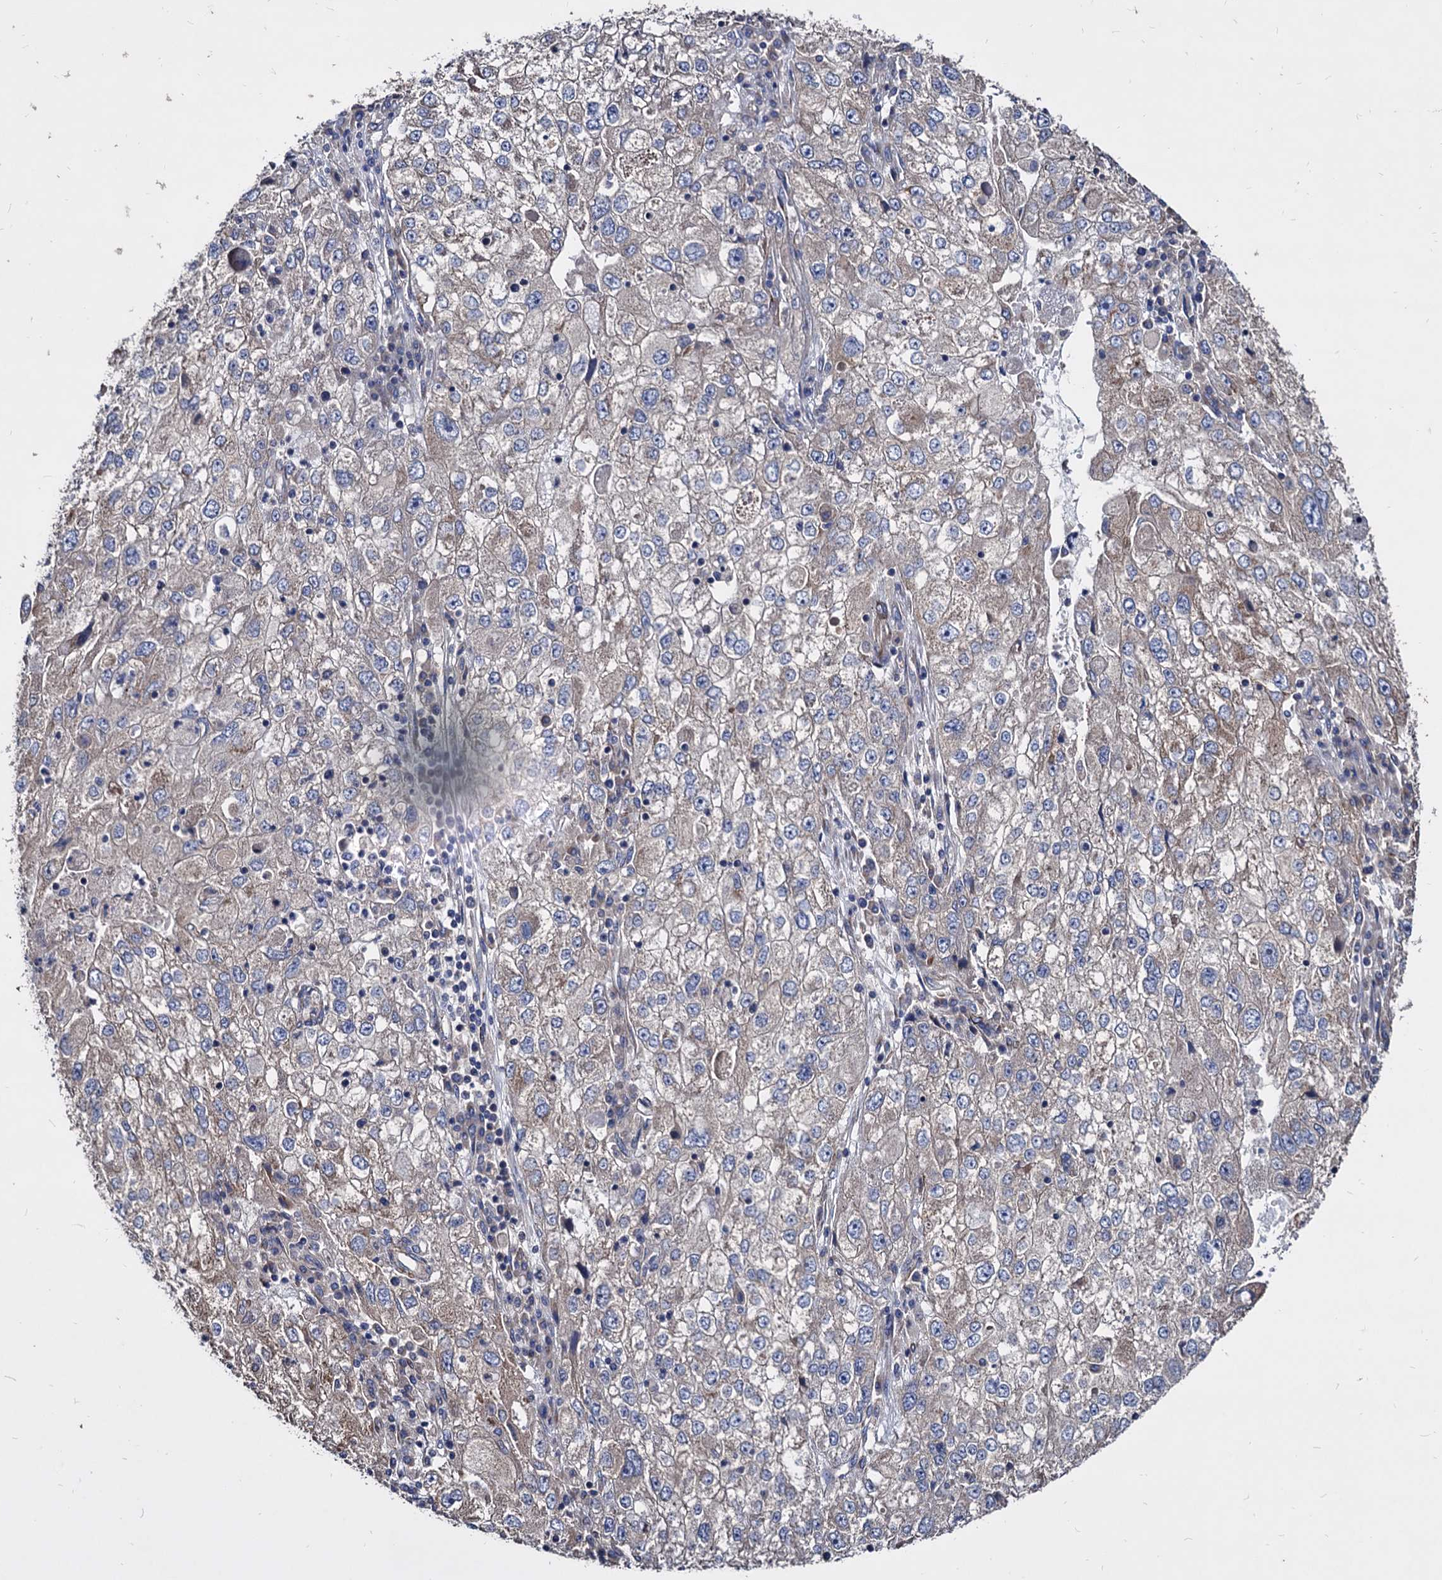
{"staining": {"intensity": "weak", "quantity": "<25%", "location": "cytoplasmic/membranous"}, "tissue": "endometrial cancer", "cell_type": "Tumor cells", "image_type": "cancer", "snomed": [{"axis": "morphology", "description": "Adenocarcinoma, NOS"}, {"axis": "topography", "description": "Endometrium"}], "caption": "Immunohistochemical staining of human adenocarcinoma (endometrial) reveals no significant staining in tumor cells.", "gene": "WDR11", "patient": {"sex": "female", "age": 49}}